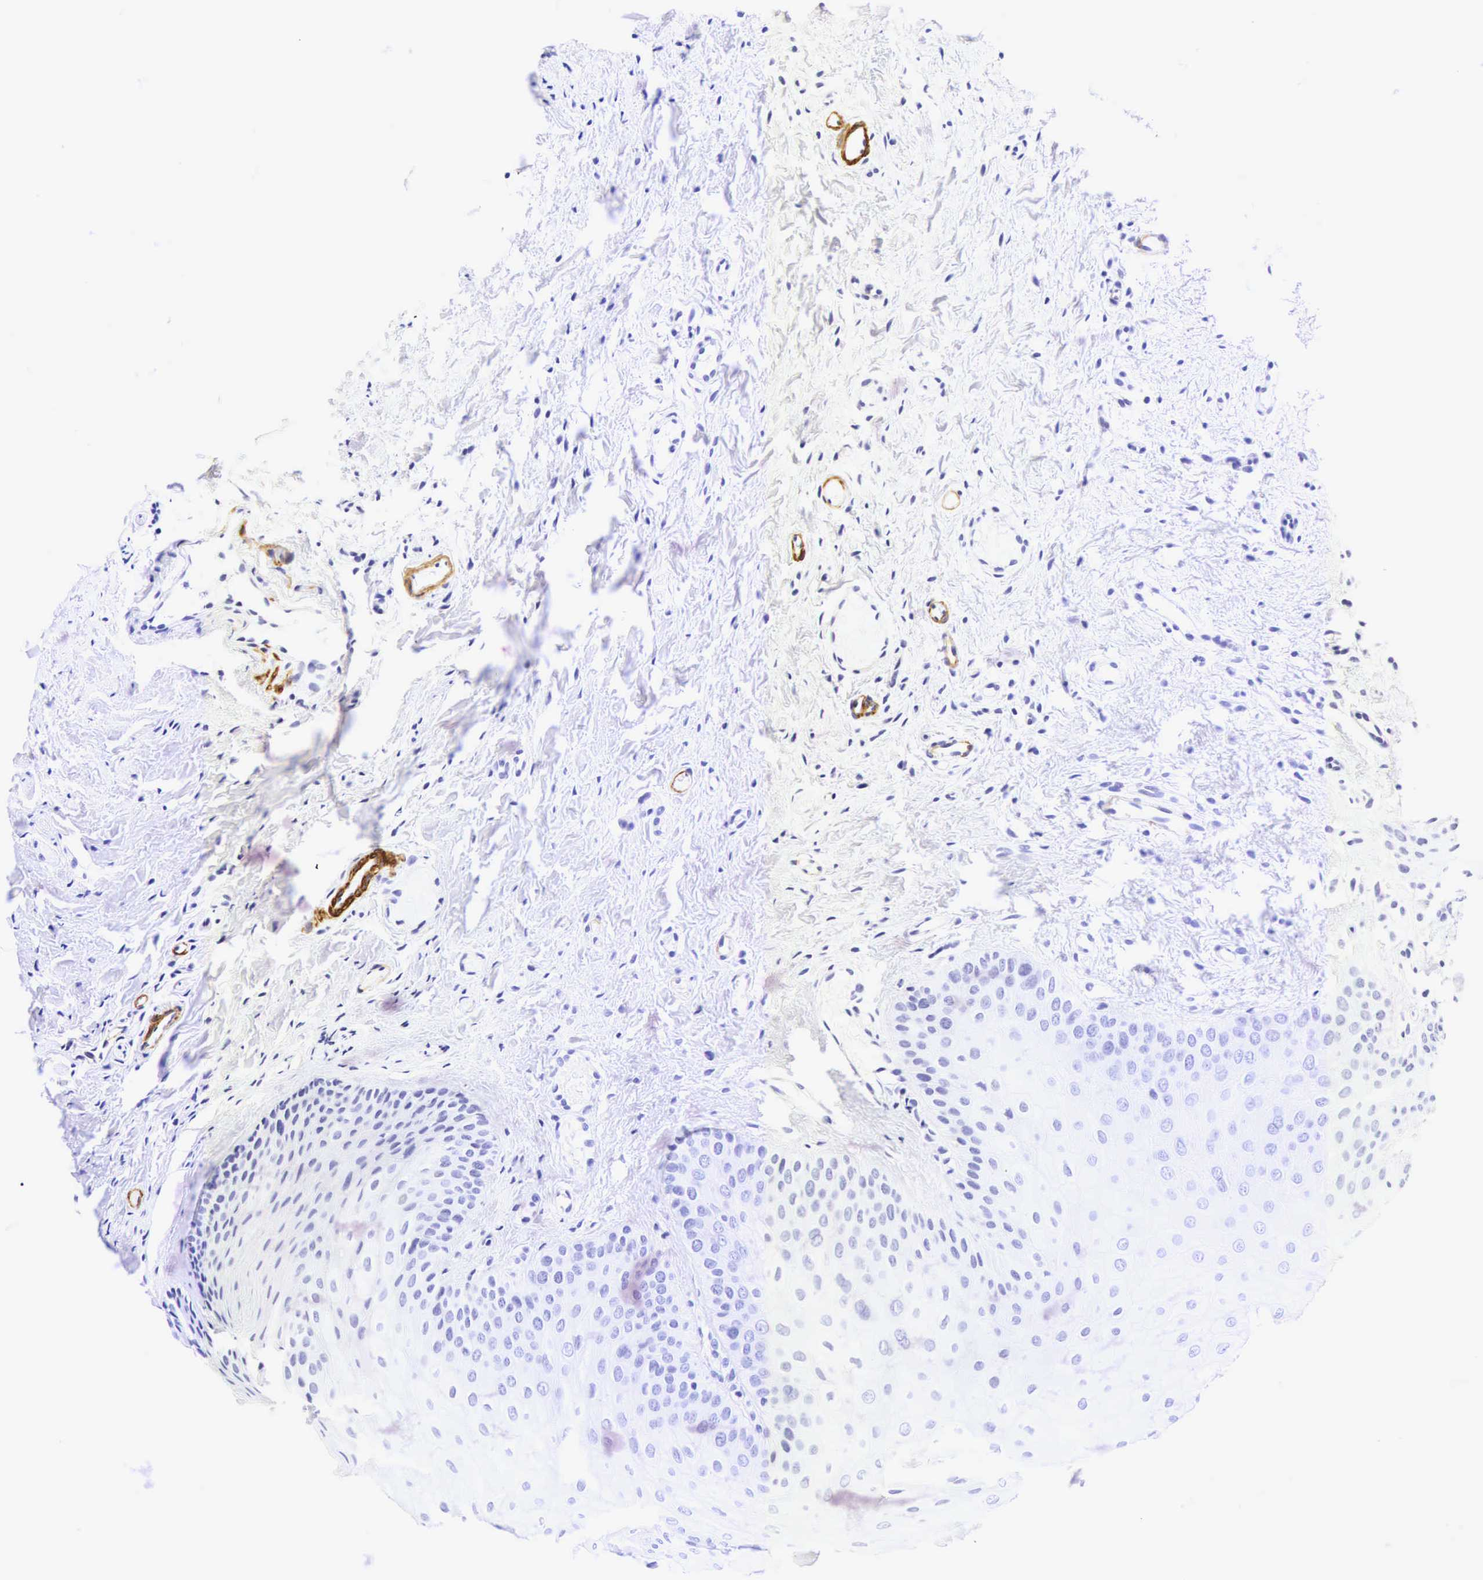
{"staining": {"intensity": "negative", "quantity": "none", "location": "none"}, "tissue": "oral mucosa", "cell_type": "Squamous epithelial cells", "image_type": "normal", "snomed": [{"axis": "morphology", "description": "Normal tissue, NOS"}, {"axis": "topography", "description": "Oral tissue"}], "caption": "DAB immunohistochemical staining of normal human oral mucosa reveals no significant expression in squamous epithelial cells. (Brightfield microscopy of DAB (3,3'-diaminobenzidine) immunohistochemistry (IHC) at high magnification).", "gene": "CALD1", "patient": {"sex": "female", "age": 23}}